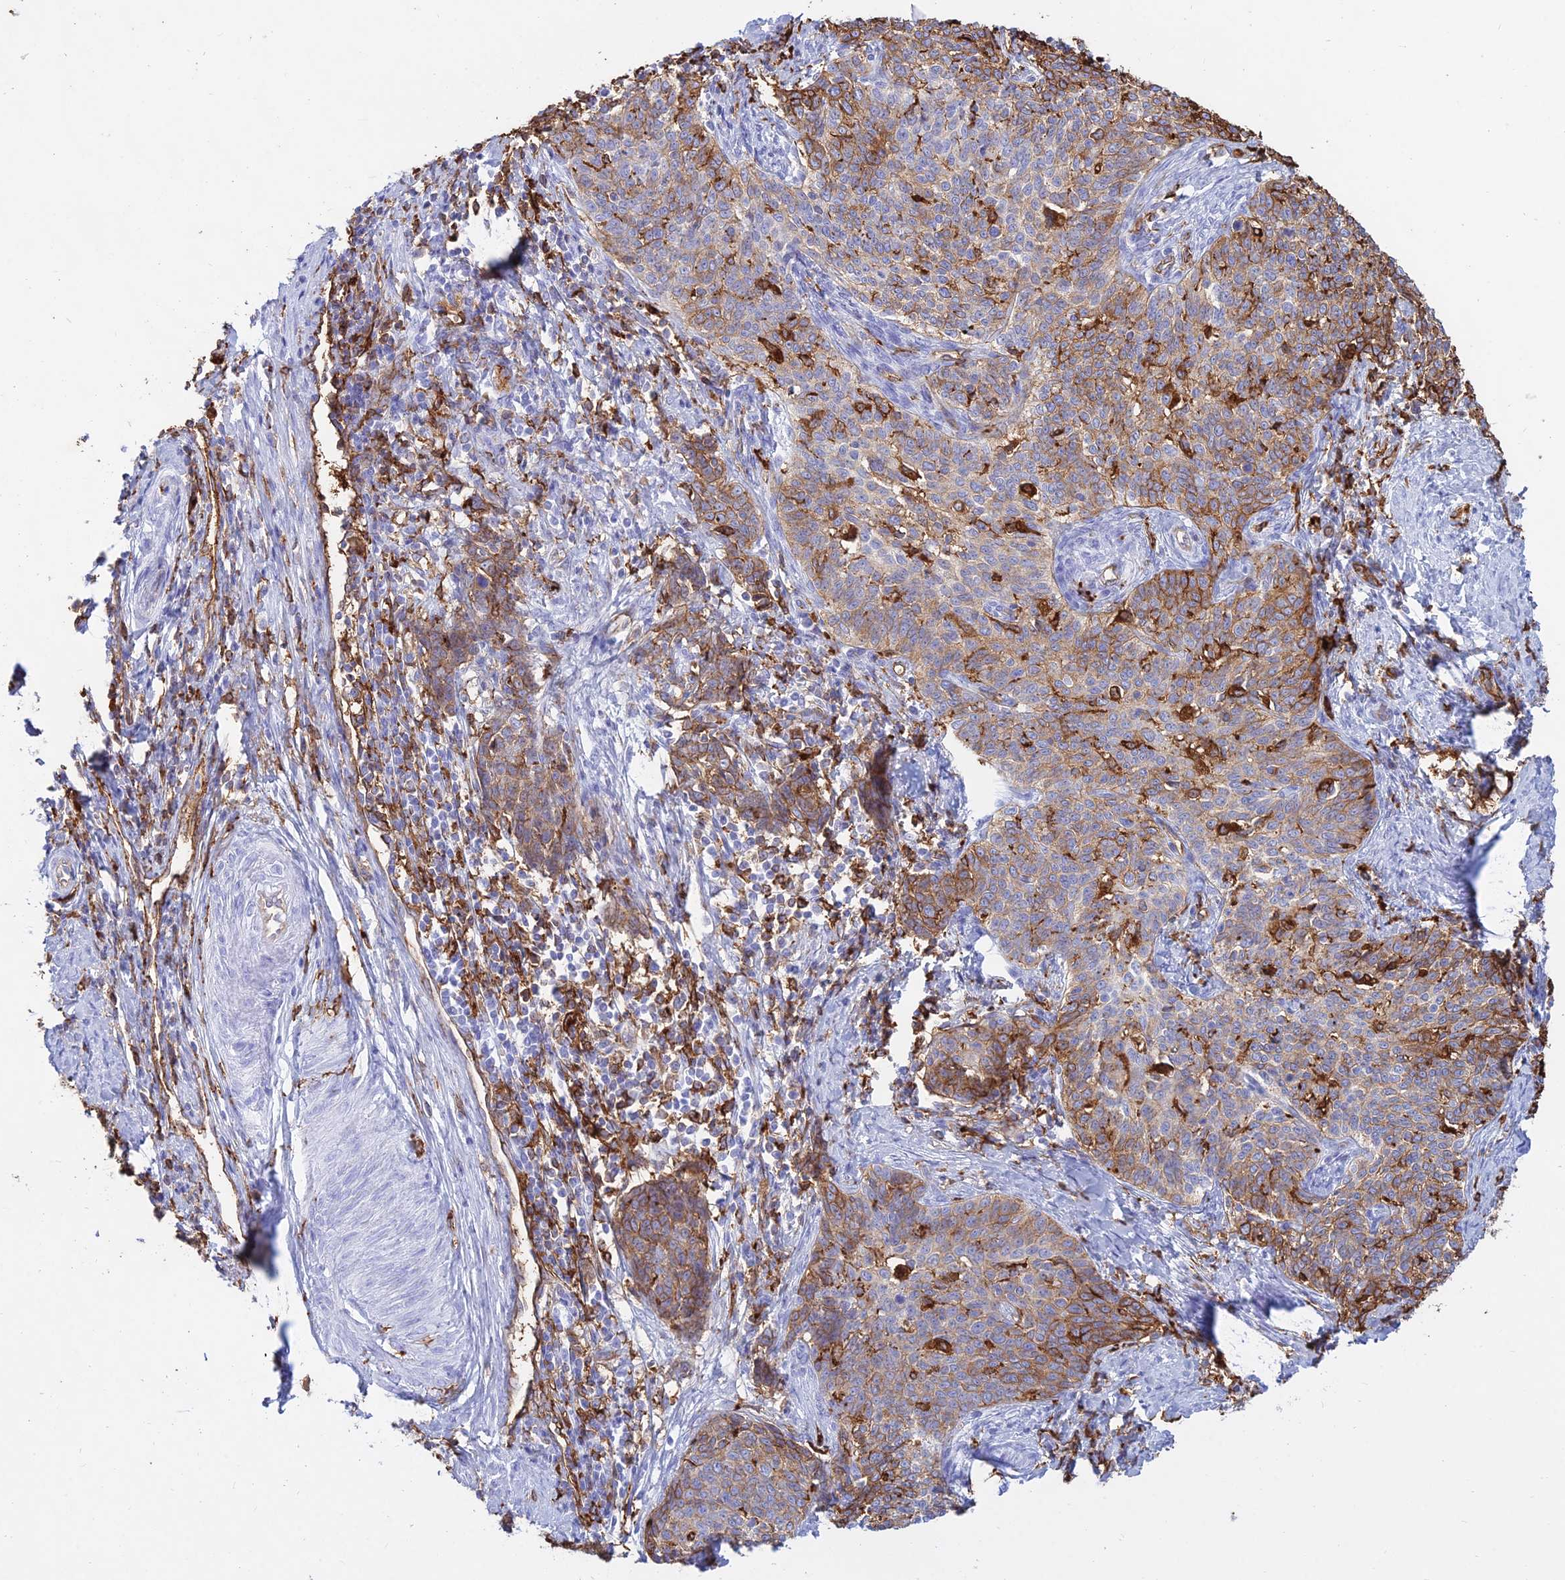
{"staining": {"intensity": "moderate", "quantity": ">75%", "location": "cytoplasmic/membranous"}, "tissue": "cervical cancer", "cell_type": "Tumor cells", "image_type": "cancer", "snomed": [{"axis": "morphology", "description": "Squamous cell carcinoma, NOS"}, {"axis": "topography", "description": "Cervix"}], "caption": "This image exhibits immunohistochemistry (IHC) staining of human cervical cancer (squamous cell carcinoma), with medium moderate cytoplasmic/membranous staining in about >75% of tumor cells.", "gene": "HLA-DRB1", "patient": {"sex": "female", "age": 39}}